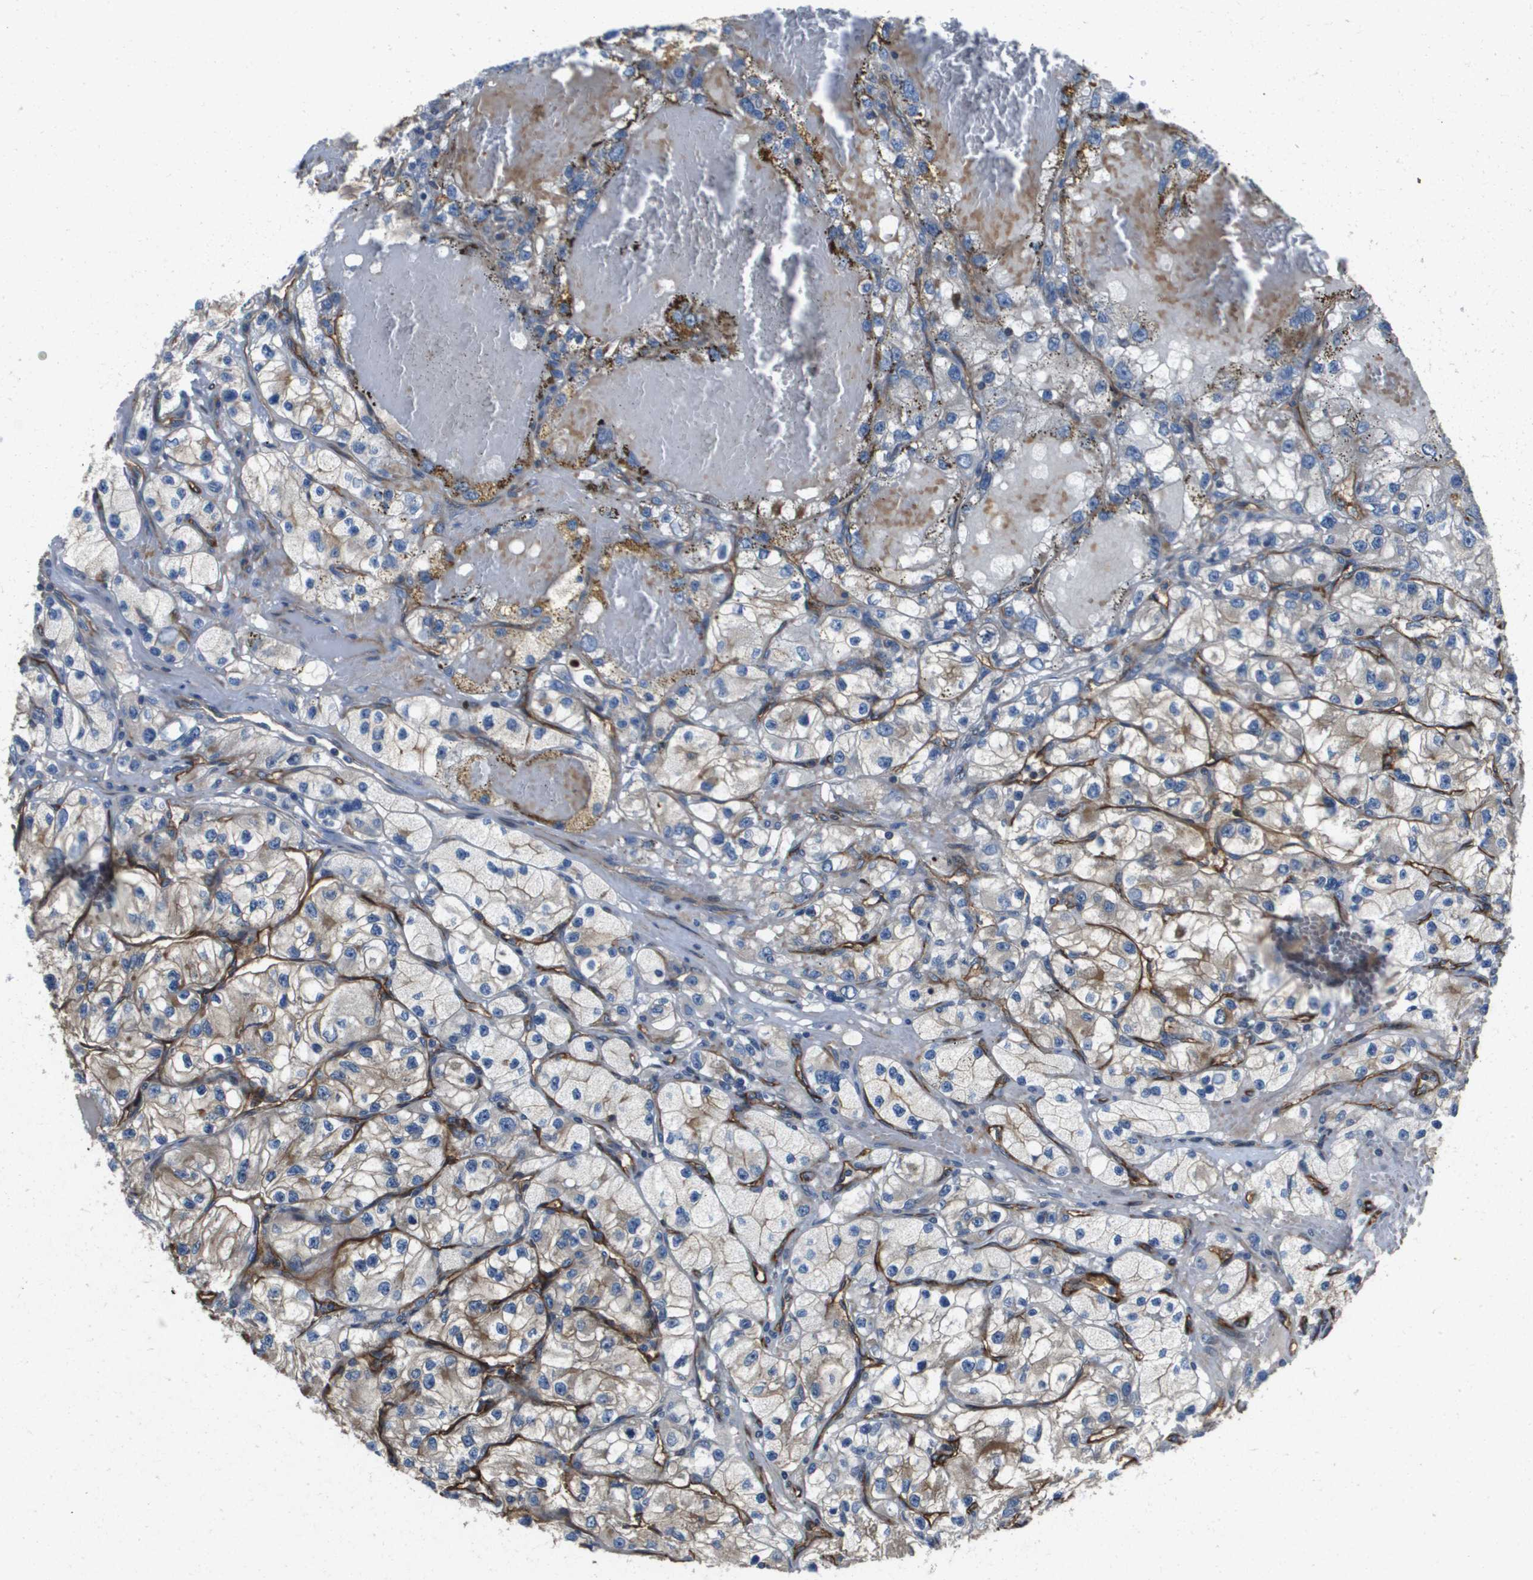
{"staining": {"intensity": "weak", "quantity": "<25%", "location": "cytoplasmic/membranous"}, "tissue": "renal cancer", "cell_type": "Tumor cells", "image_type": "cancer", "snomed": [{"axis": "morphology", "description": "Adenocarcinoma, NOS"}, {"axis": "topography", "description": "Kidney"}], "caption": "High power microscopy histopathology image of an IHC photomicrograph of adenocarcinoma (renal), revealing no significant positivity in tumor cells. (Immunohistochemistry, brightfield microscopy, high magnification).", "gene": "ENTPD2", "patient": {"sex": "female", "age": 57}}